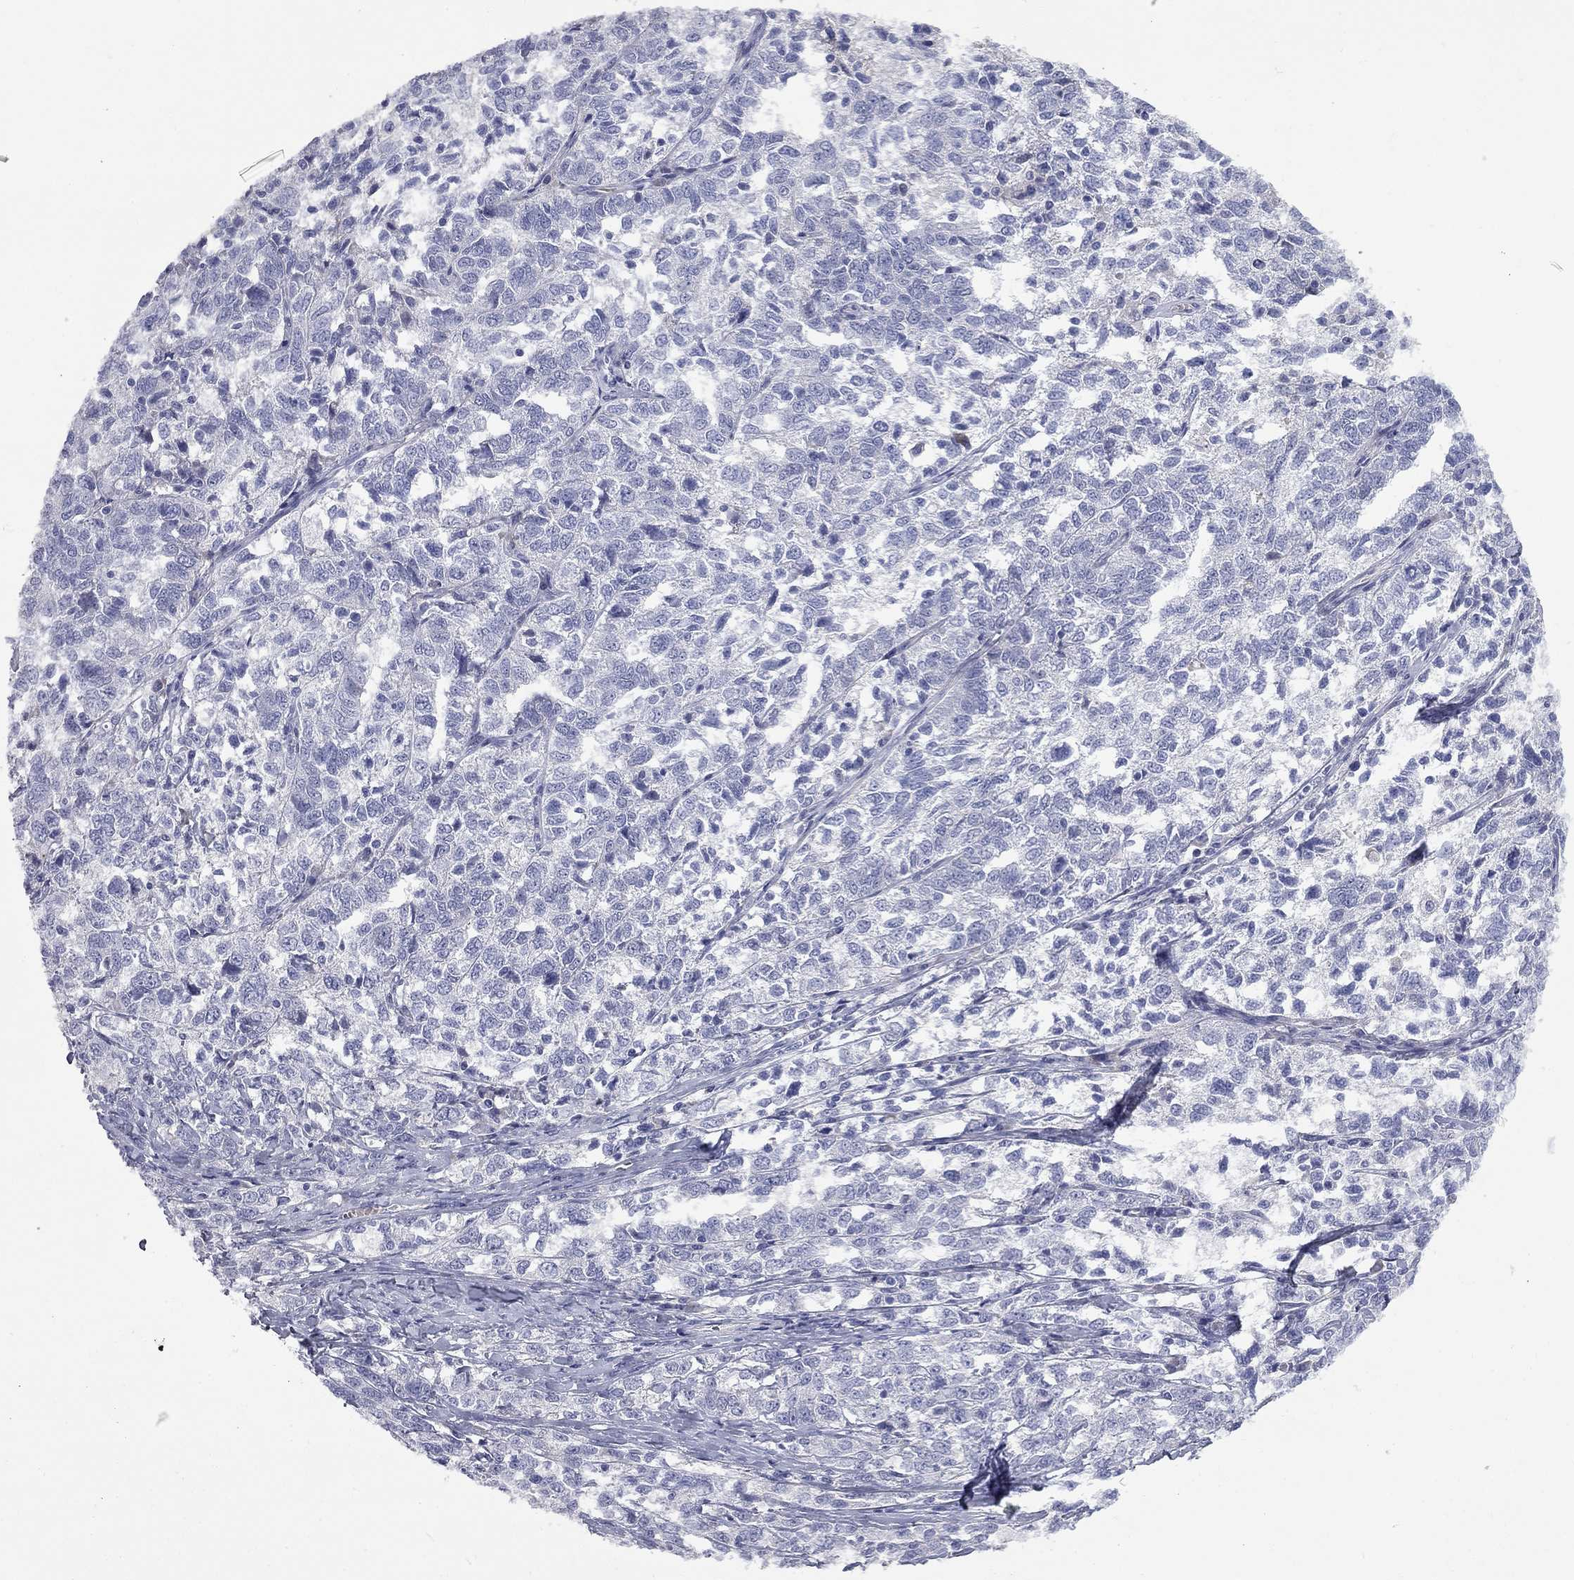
{"staining": {"intensity": "negative", "quantity": "none", "location": "none"}, "tissue": "ovarian cancer", "cell_type": "Tumor cells", "image_type": "cancer", "snomed": [{"axis": "morphology", "description": "Cystadenocarcinoma, serous, NOS"}, {"axis": "topography", "description": "Ovary"}], "caption": "Micrograph shows no significant protein staining in tumor cells of serous cystadenocarcinoma (ovarian).", "gene": "UNC119B", "patient": {"sex": "female", "age": 71}}